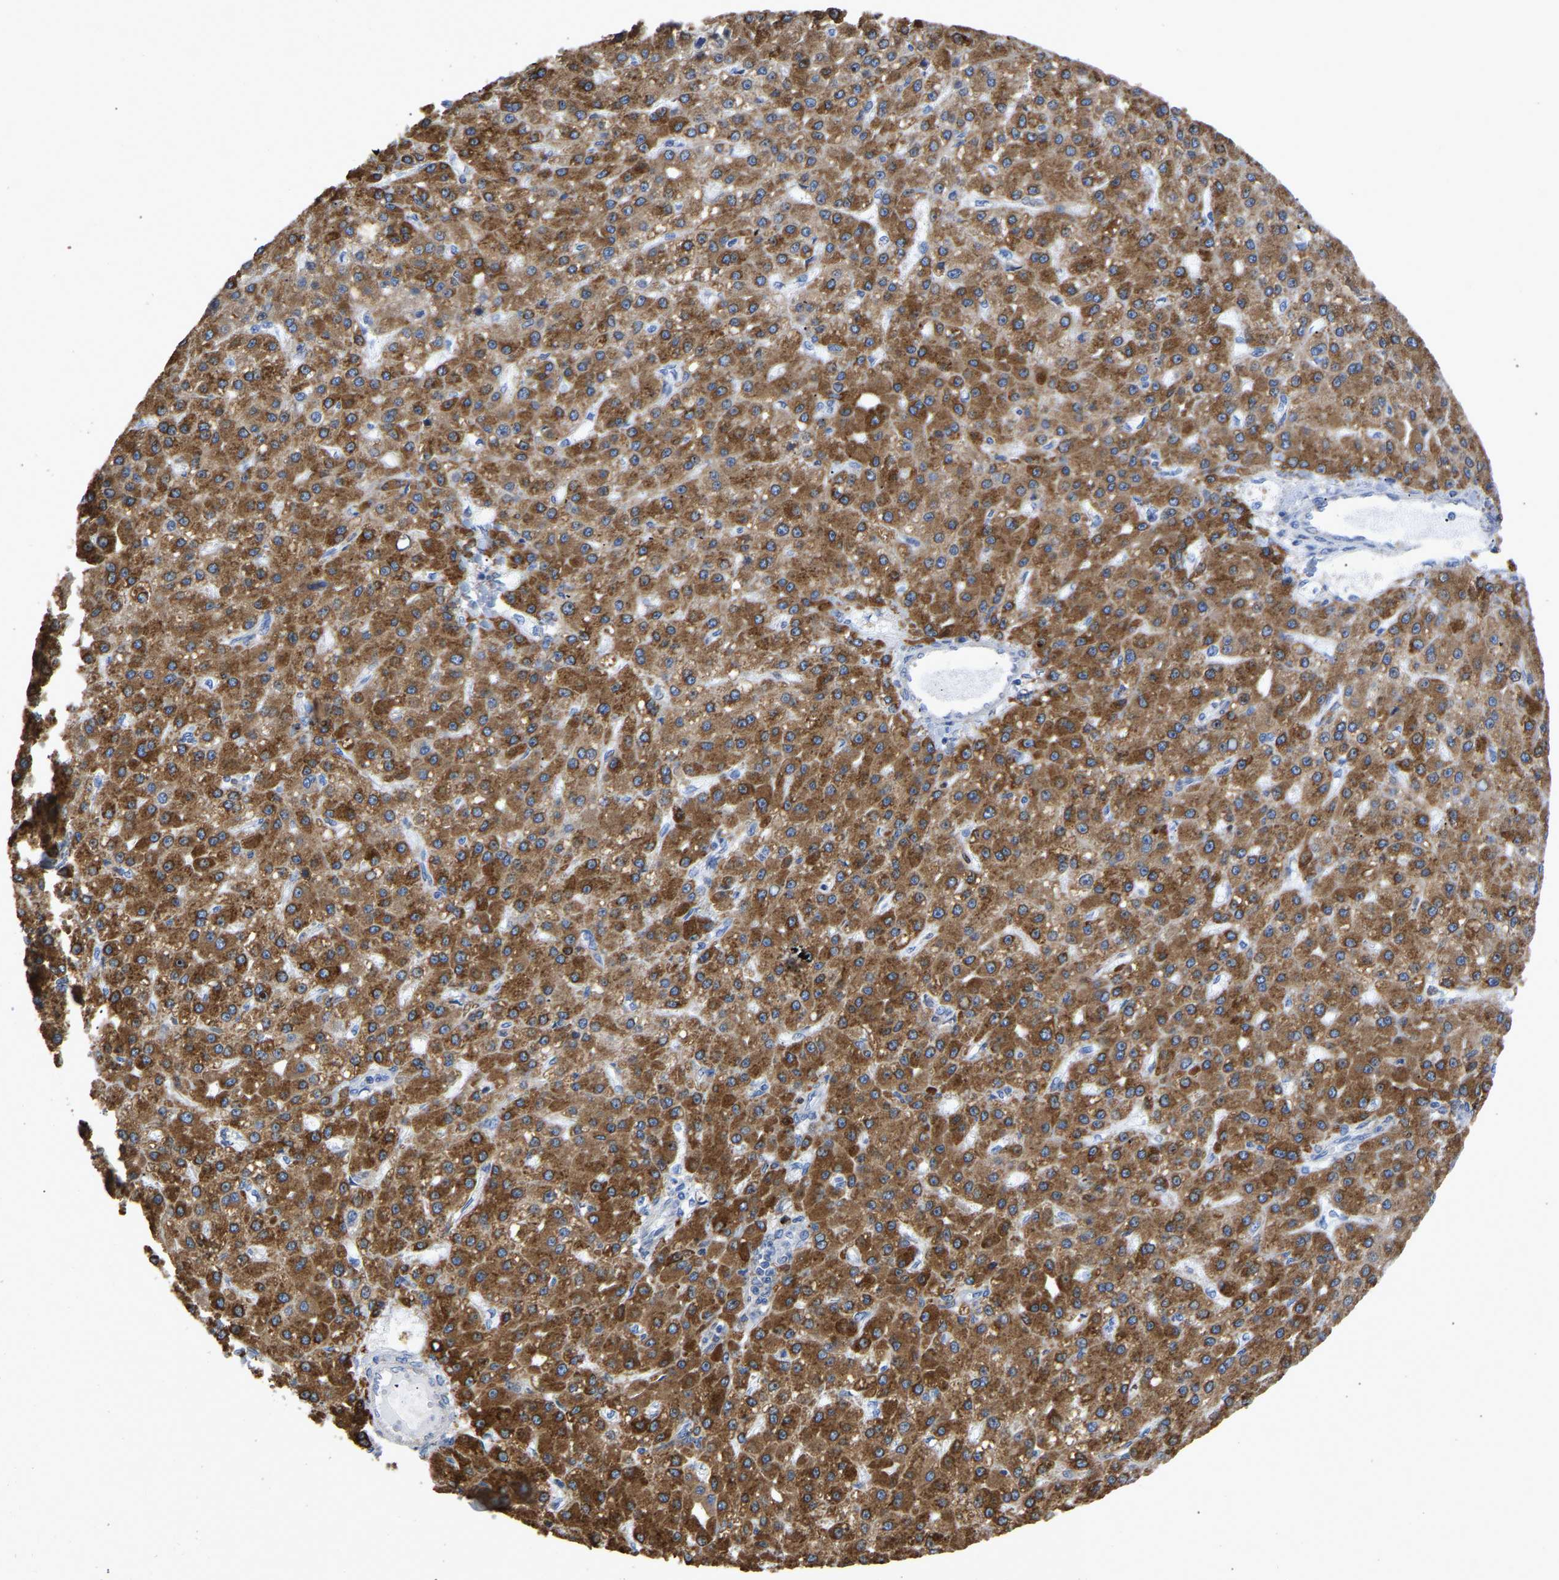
{"staining": {"intensity": "strong", "quantity": ">75%", "location": "cytoplasmic/membranous"}, "tissue": "liver cancer", "cell_type": "Tumor cells", "image_type": "cancer", "snomed": [{"axis": "morphology", "description": "Carcinoma, Hepatocellular, NOS"}, {"axis": "topography", "description": "Liver"}], "caption": "Tumor cells reveal high levels of strong cytoplasmic/membranous expression in approximately >75% of cells in liver hepatocellular carcinoma.", "gene": "P4HB", "patient": {"sex": "male", "age": 67}}